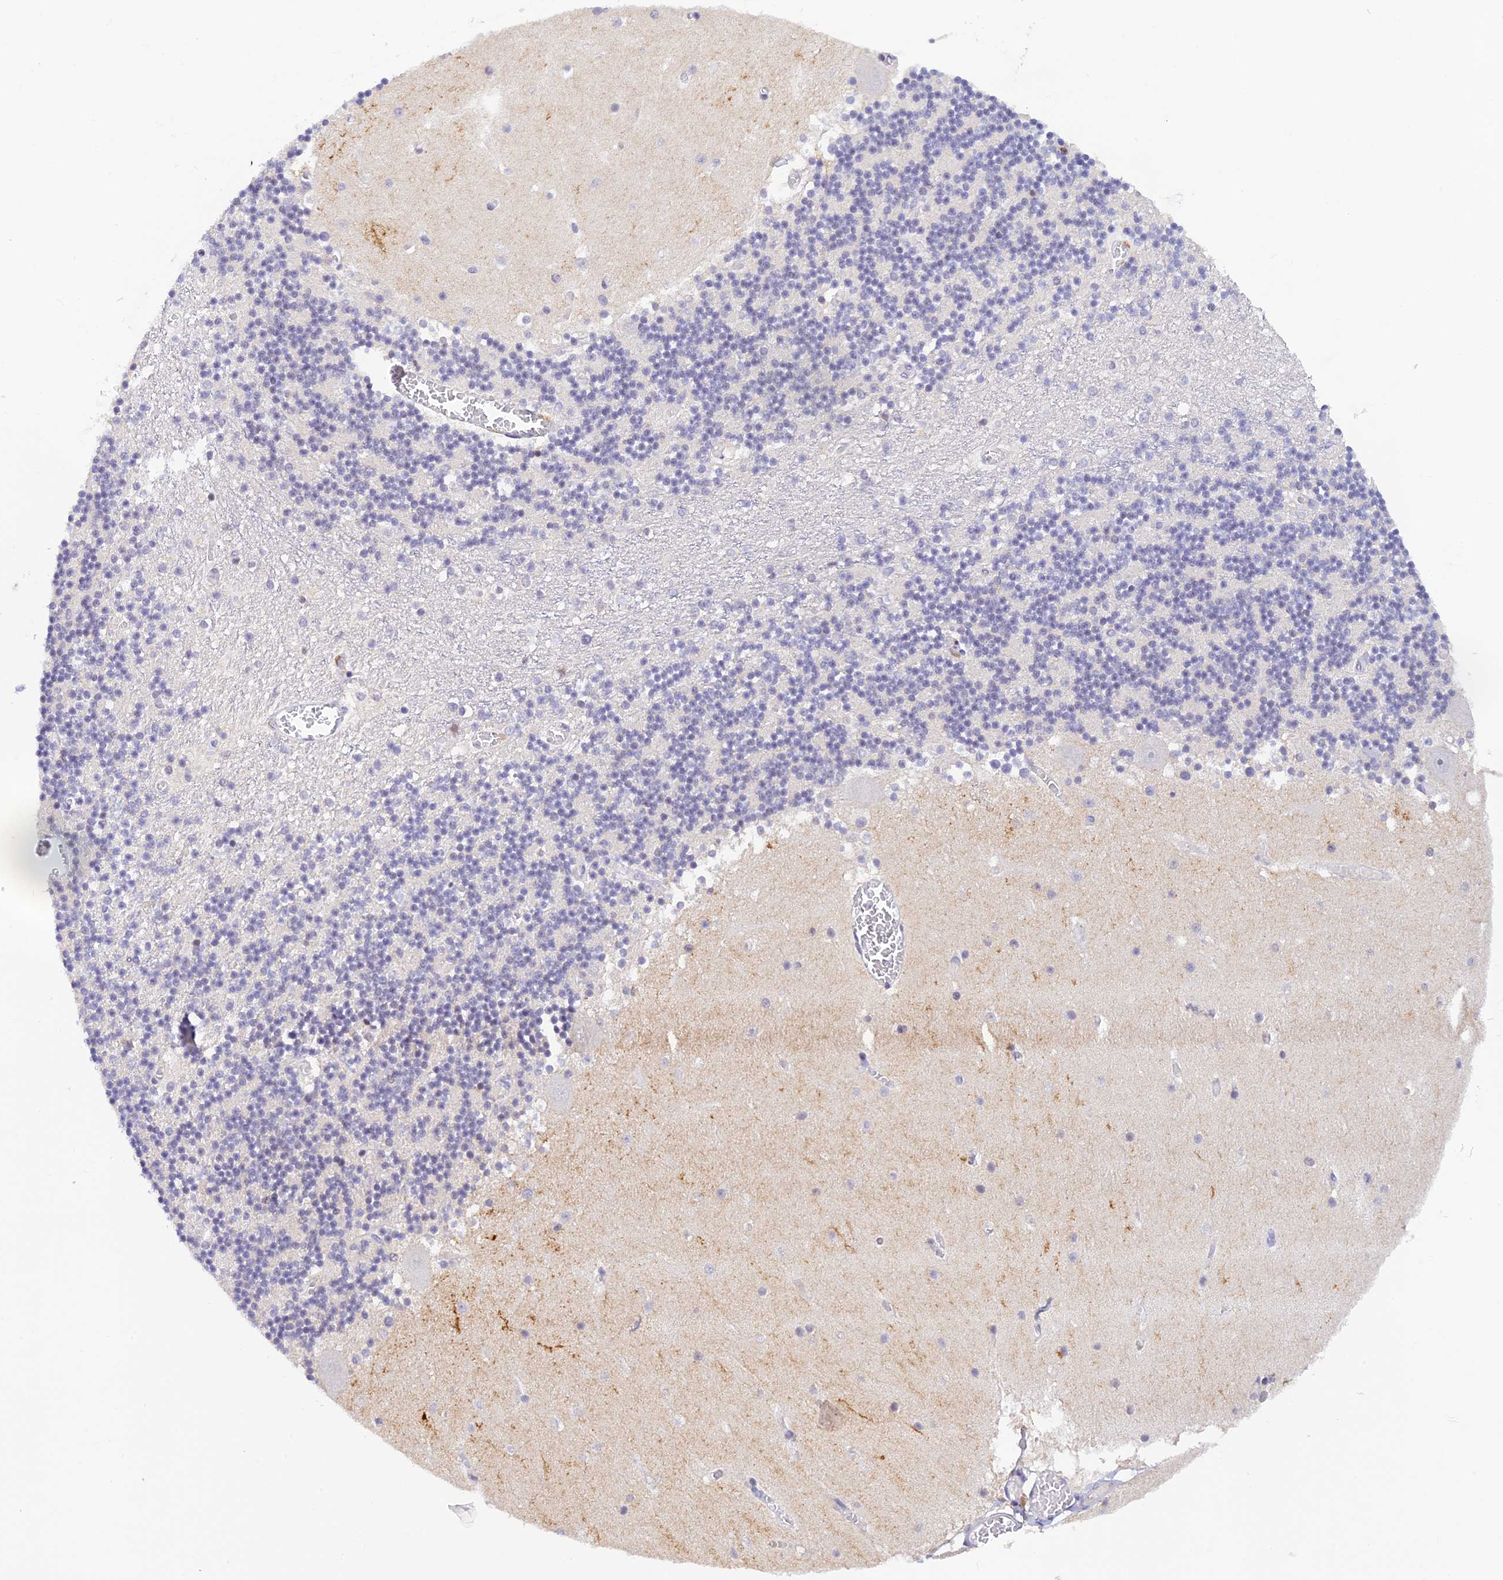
{"staining": {"intensity": "negative", "quantity": "none", "location": "none"}, "tissue": "cerebellum", "cell_type": "Cells in granular layer", "image_type": "normal", "snomed": [{"axis": "morphology", "description": "Normal tissue, NOS"}, {"axis": "topography", "description": "Cerebellum"}], "caption": "The micrograph demonstrates no staining of cells in granular layer in benign cerebellum. Brightfield microscopy of immunohistochemistry stained with DAB (3,3'-diaminobenzidine) (brown) and hematoxylin (blue), captured at high magnification.", "gene": "THAP11", "patient": {"sex": "female", "age": 28}}